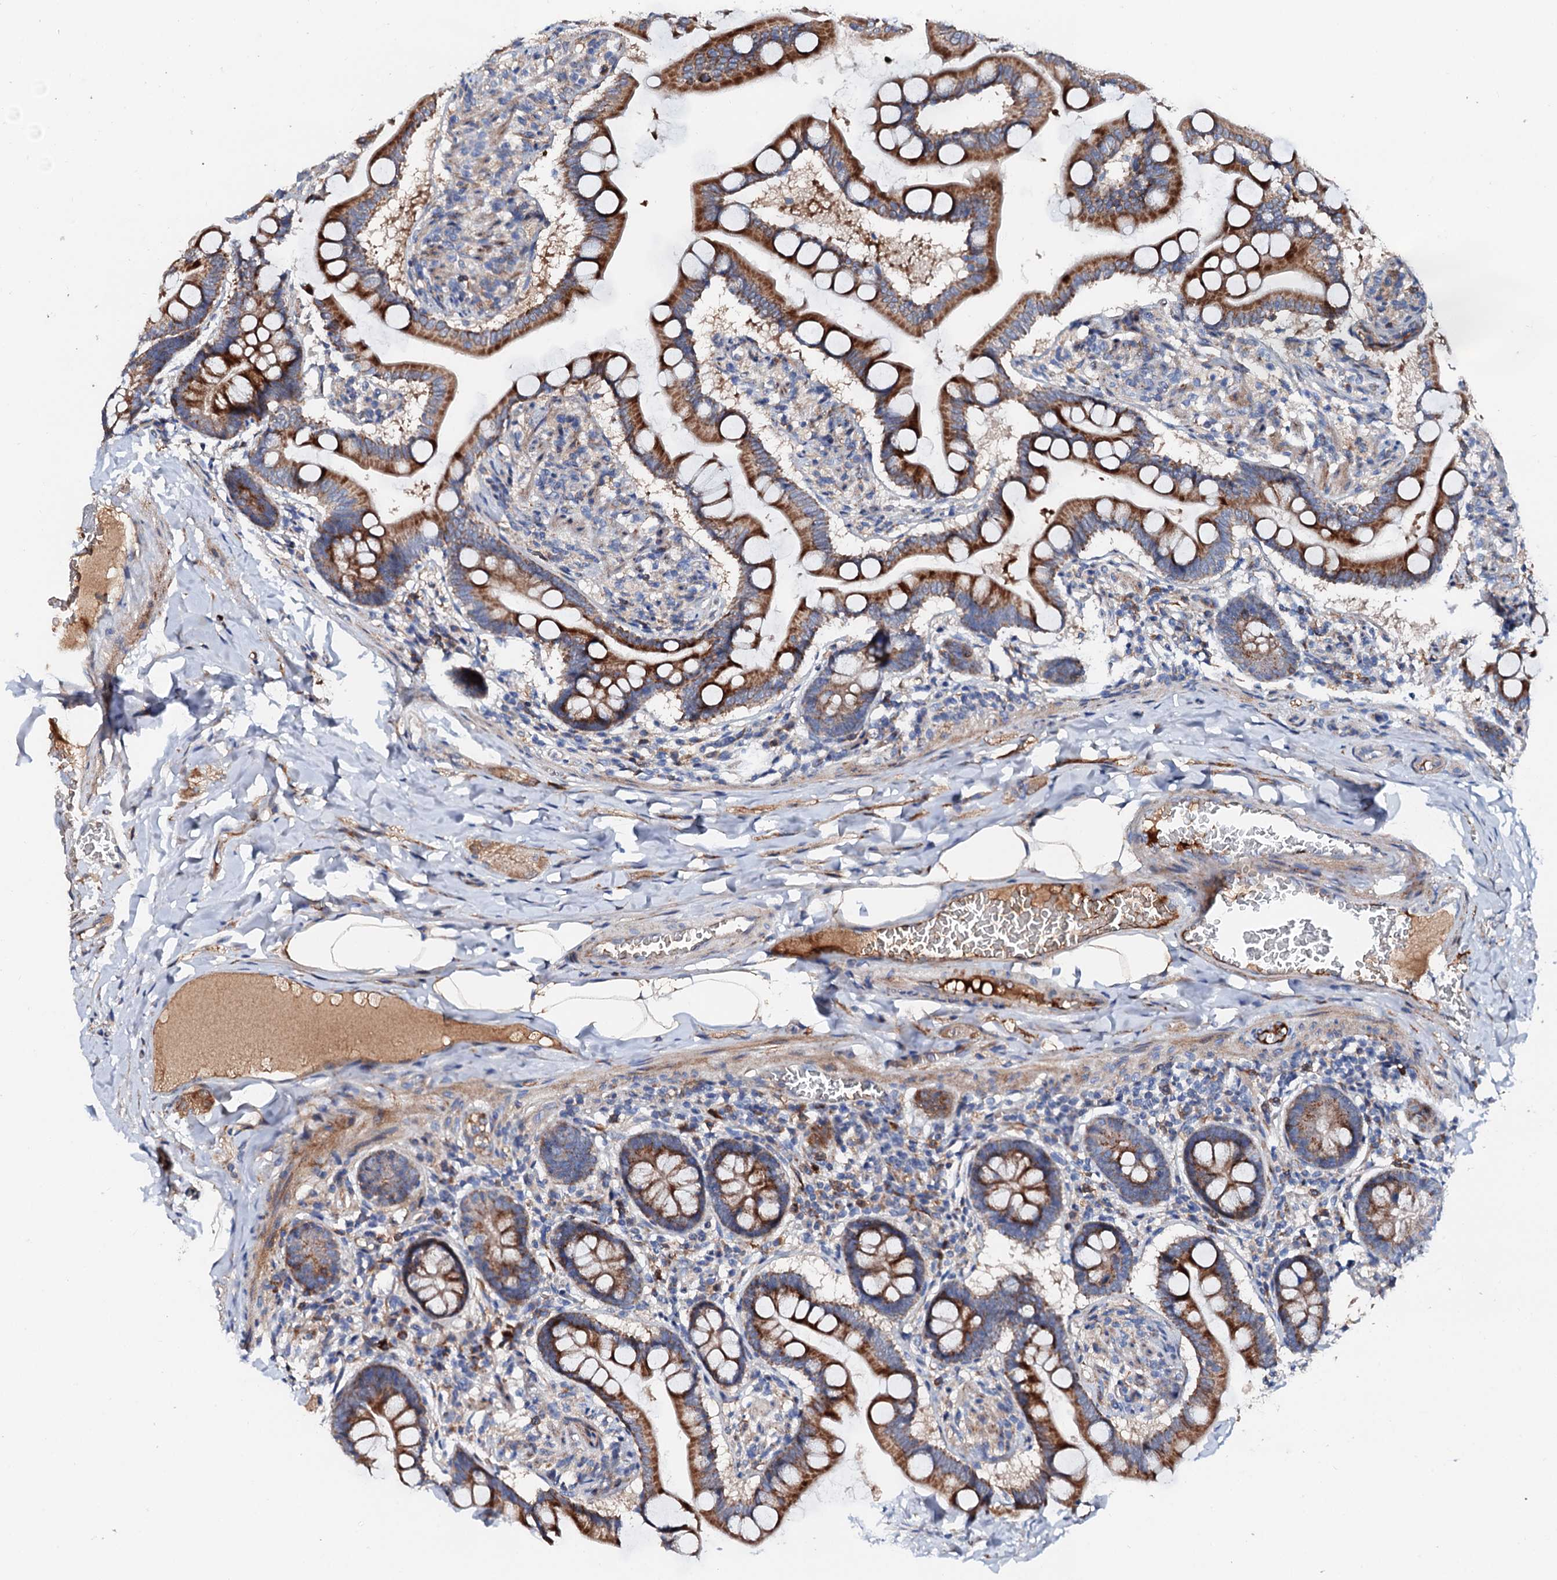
{"staining": {"intensity": "strong", "quantity": "25%-75%", "location": "cytoplasmic/membranous"}, "tissue": "small intestine", "cell_type": "Glandular cells", "image_type": "normal", "snomed": [{"axis": "morphology", "description": "Normal tissue, NOS"}, {"axis": "topography", "description": "Small intestine"}], "caption": "A high-resolution micrograph shows immunohistochemistry staining of unremarkable small intestine, which reveals strong cytoplasmic/membranous expression in approximately 25%-75% of glandular cells.", "gene": "SLC10A7", "patient": {"sex": "male", "age": 41}}